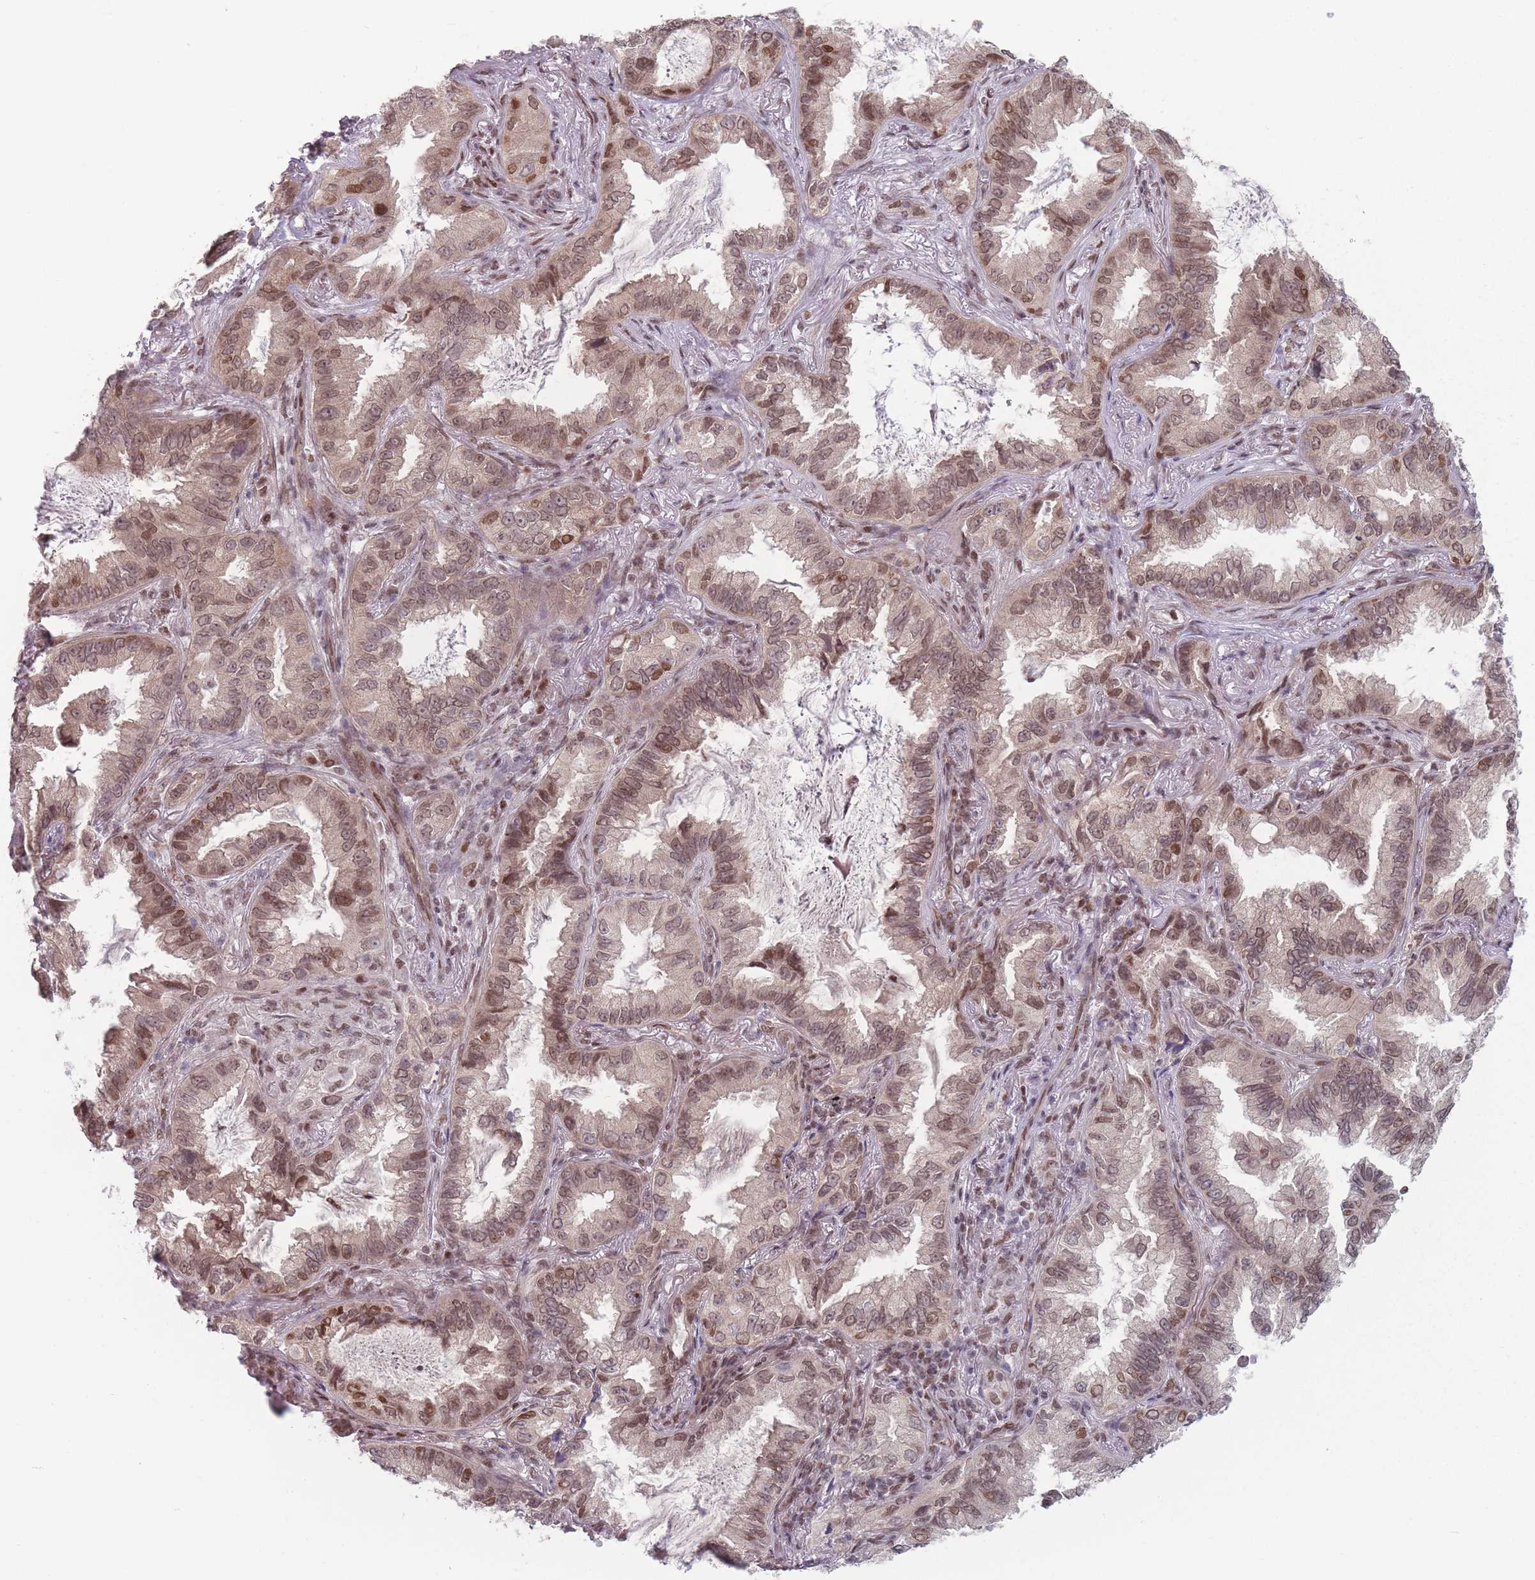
{"staining": {"intensity": "moderate", "quantity": ">75%", "location": "nuclear"}, "tissue": "lung cancer", "cell_type": "Tumor cells", "image_type": "cancer", "snomed": [{"axis": "morphology", "description": "Adenocarcinoma, NOS"}, {"axis": "topography", "description": "Lung"}], "caption": "Protein staining of lung adenocarcinoma tissue shows moderate nuclear expression in approximately >75% of tumor cells.", "gene": "SH3BGRL2", "patient": {"sex": "female", "age": 69}}